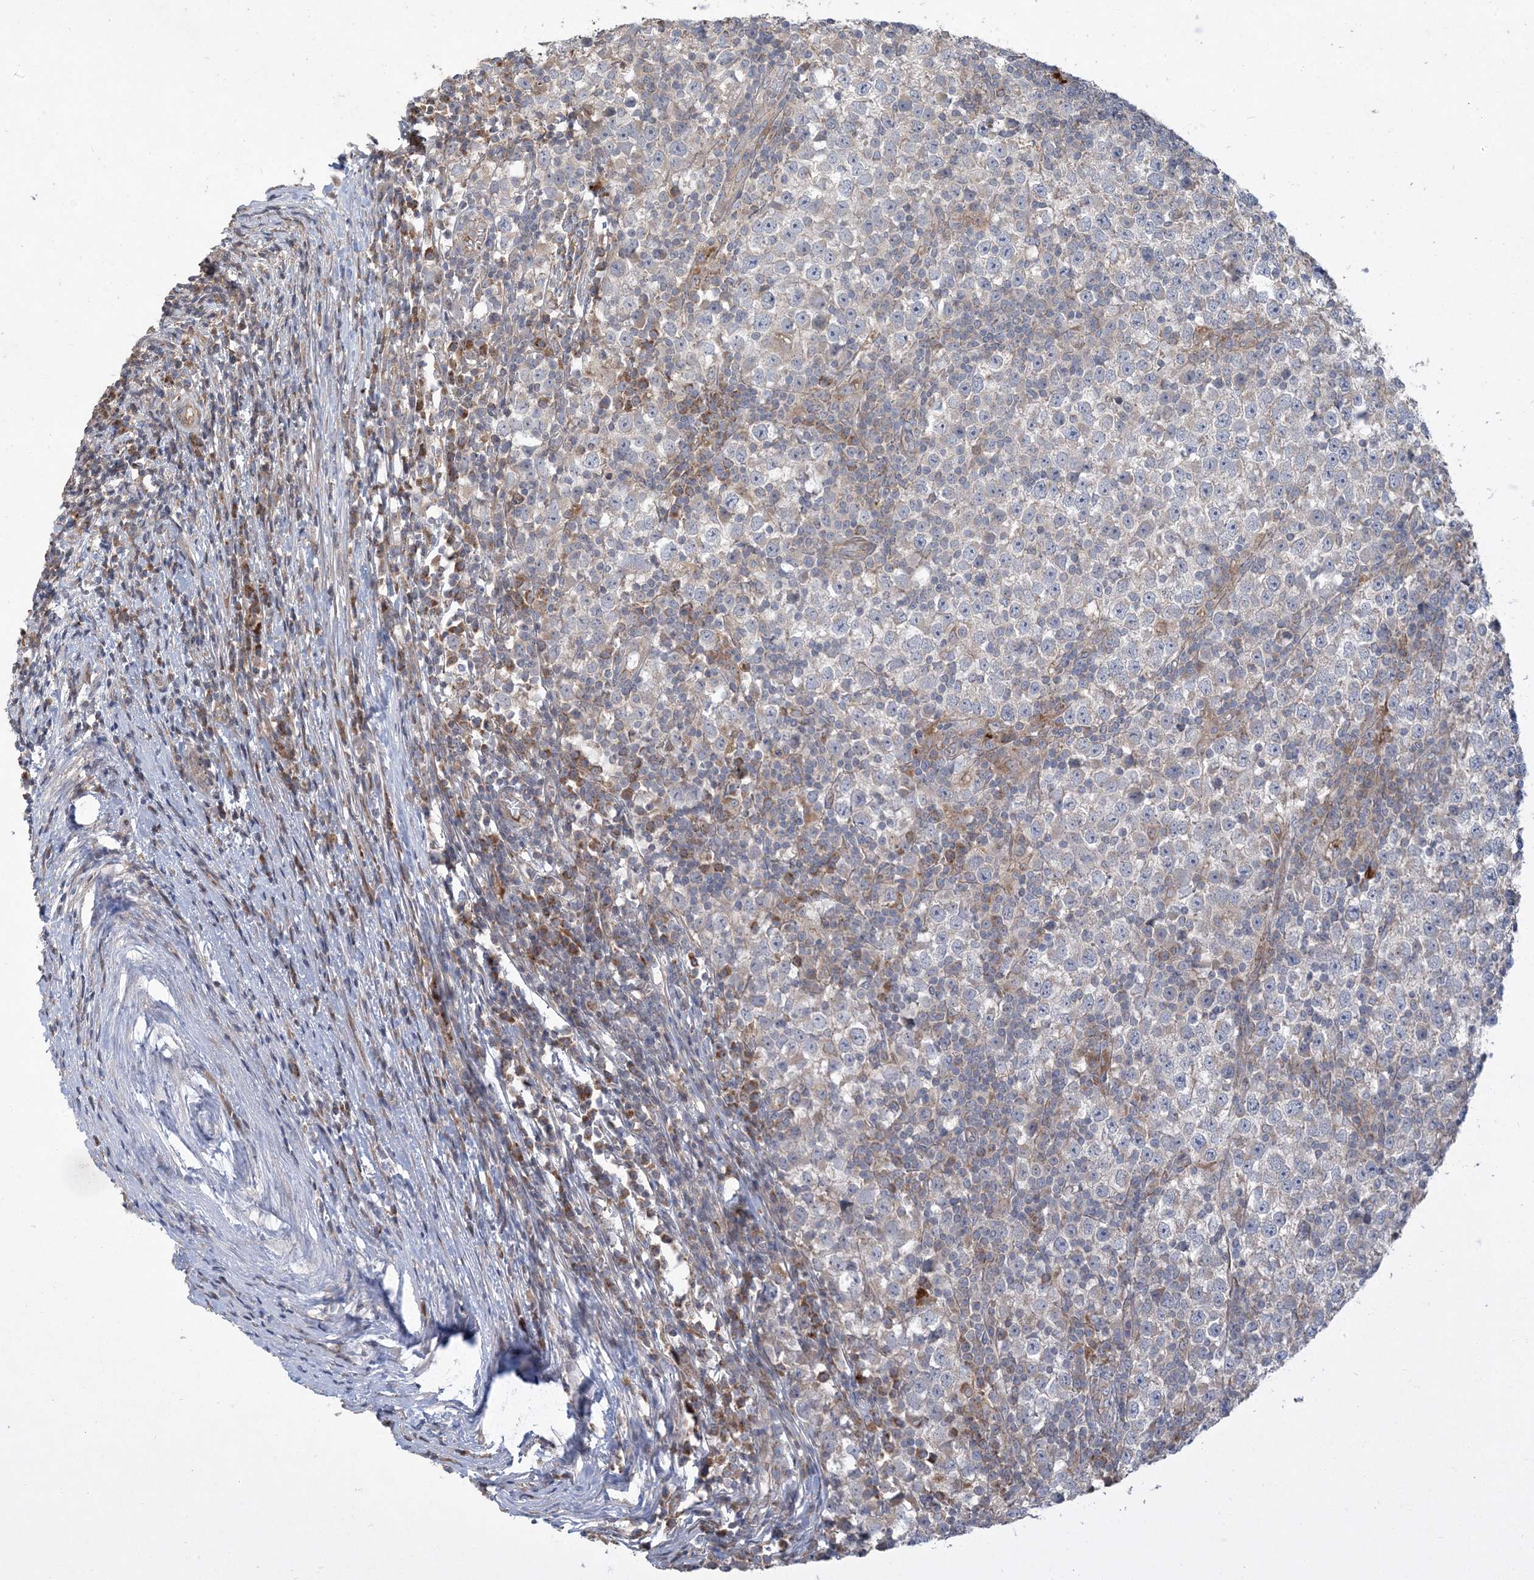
{"staining": {"intensity": "weak", "quantity": "25%-75%", "location": "cytoplasmic/membranous"}, "tissue": "testis cancer", "cell_type": "Tumor cells", "image_type": "cancer", "snomed": [{"axis": "morphology", "description": "Seminoma, NOS"}, {"axis": "topography", "description": "Testis"}], "caption": "Testis cancer stained with a protein marker reveals weak staining in tumor cells.", "gene": "LTN1", "patient": {"sex": "male", "age": 65}}